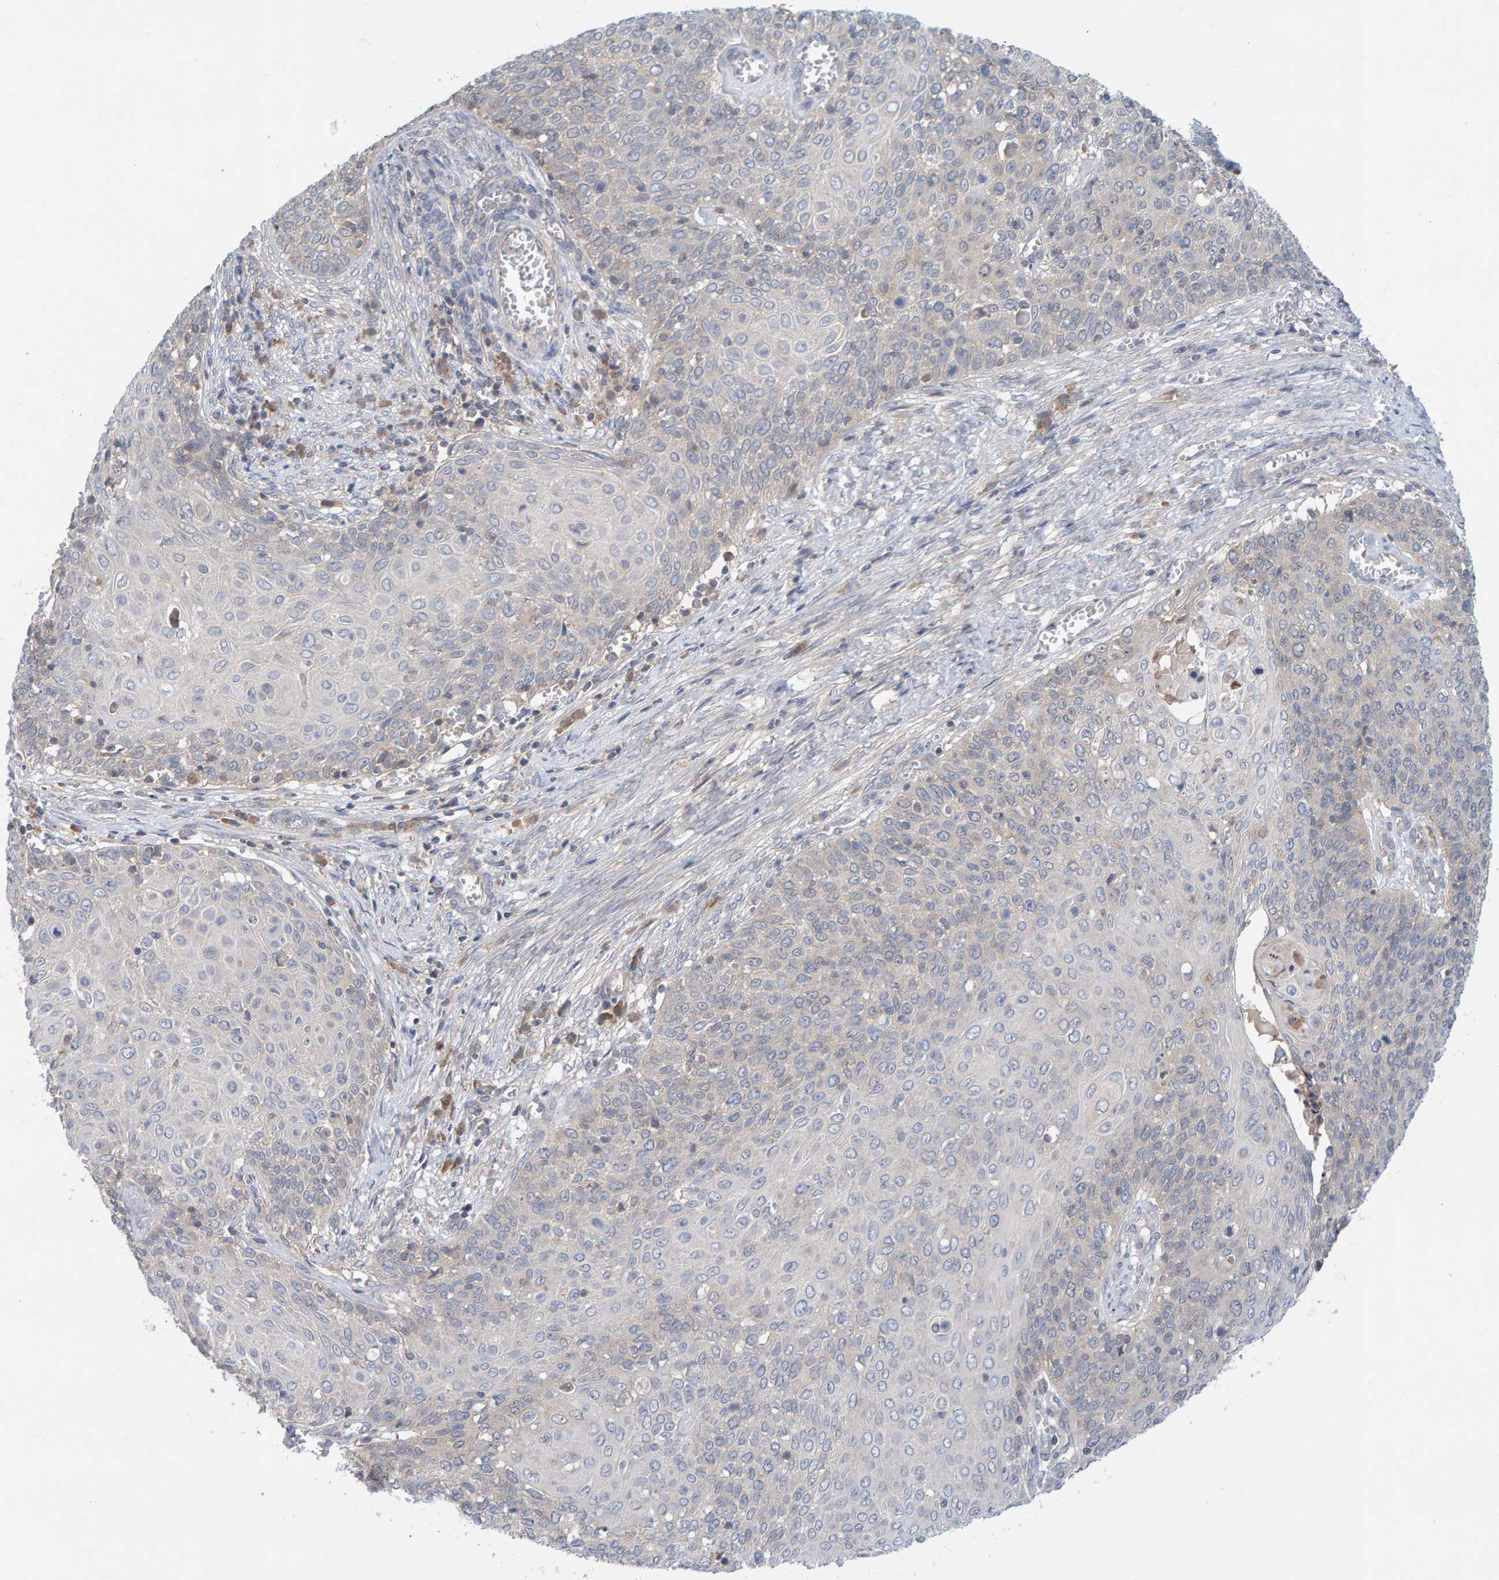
{"staining": {"intensity": "negative", "quantity": "none", "location": "none"}, "tissue": "cervical cancer", "cell_type": "Tumor cells", "image_type": "cancer", "snomed": [{"axis": "morphology", "description": "Squamous cell carcinoma, NOS"}, {"axis": "topography", "description": "Cervix"}], "caption": "Immunohistochemical staining of human cervical cancer exhibits no significant staining in tumor cells.", "gene": "TATDN1", "patient": {"sex": "female", "age": 39}}